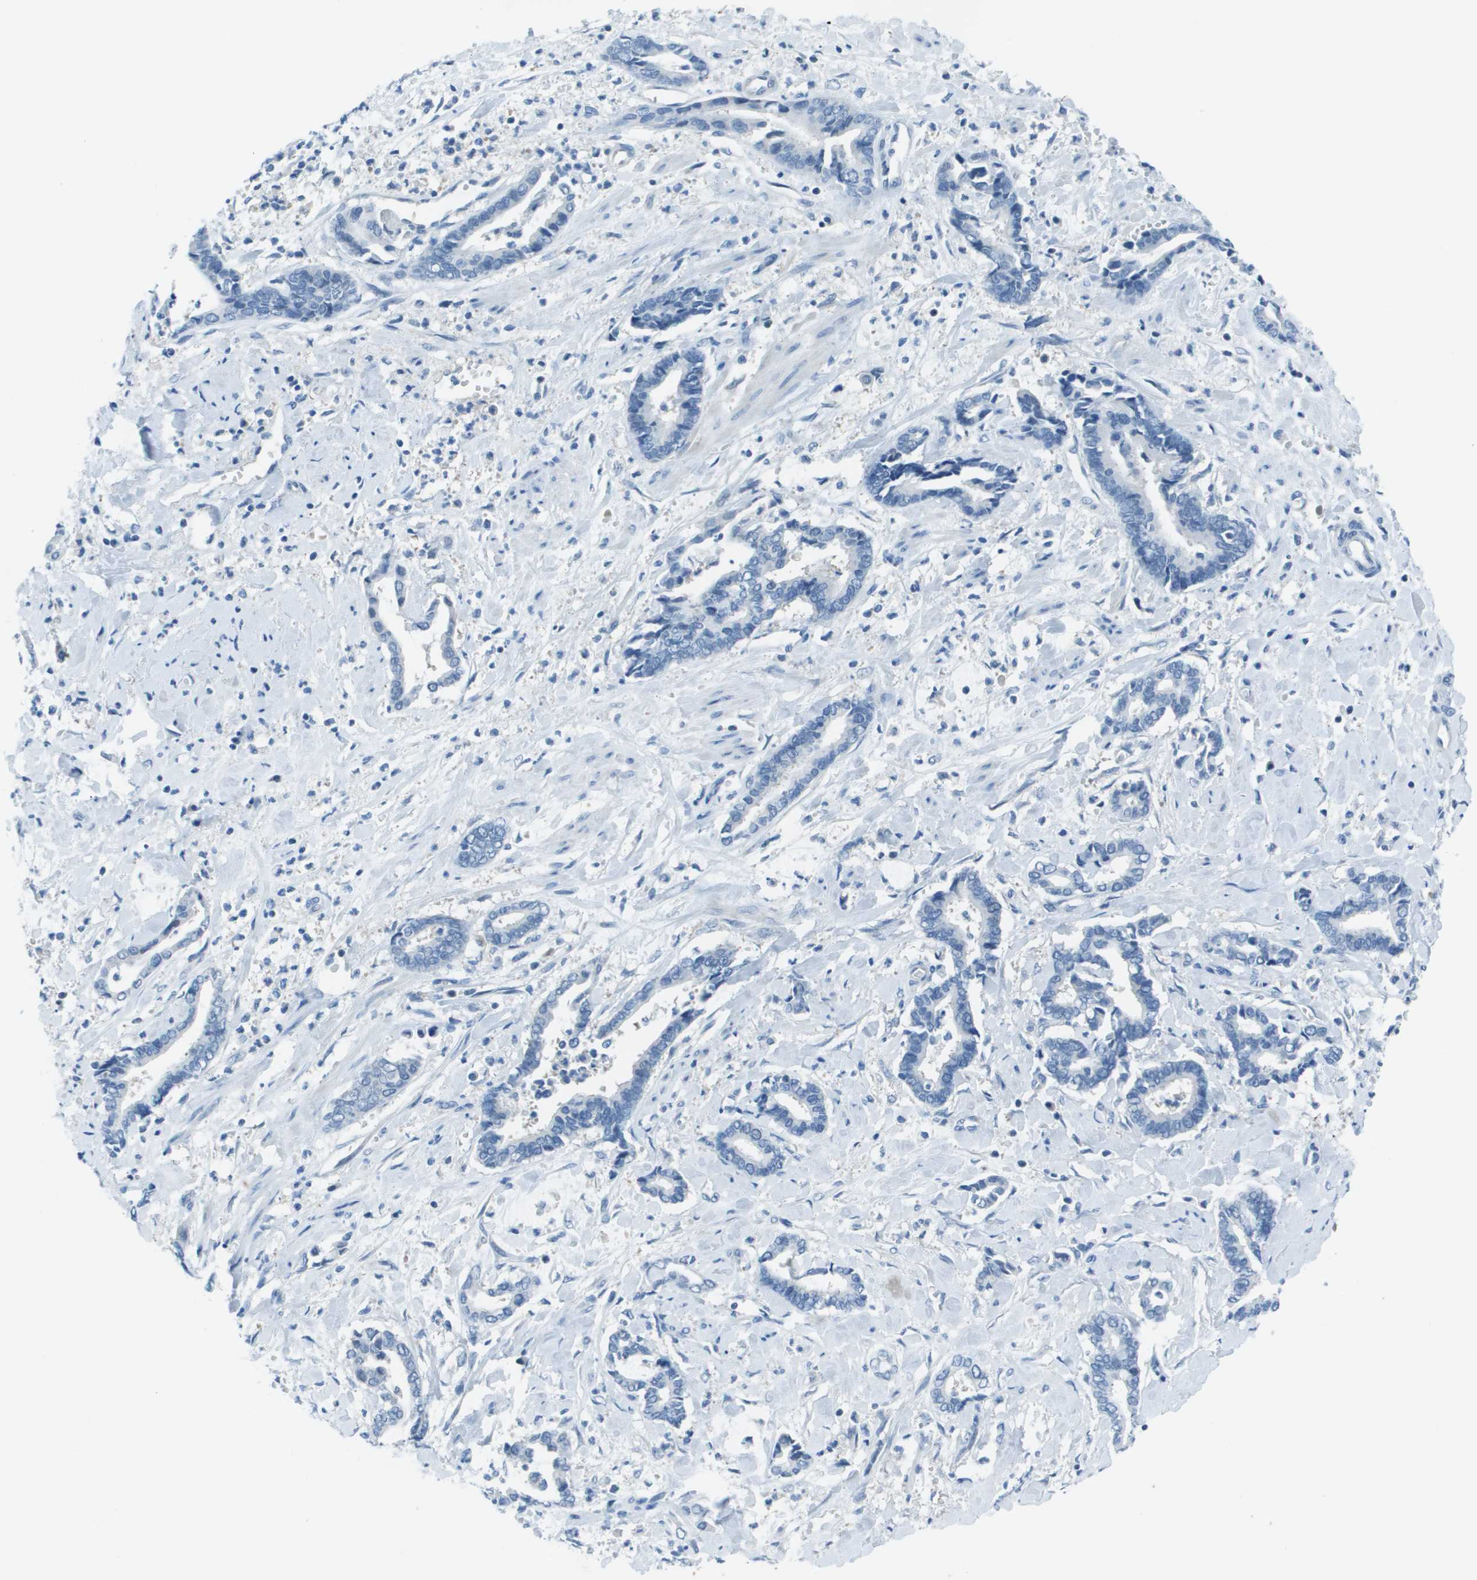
{"staining": {"intensity": "negative", "quantity": "none", "location": "none"}, "tissue": "cervical cancer", "cell_type": "Tumor cells", "image_type": "cancer", "snomed": [{"axis": "morphology", "description": "Adenocarcinoma, NOS"}, {"axis": "topography", "description": "Cervix"}], "caption": "Tumor cells are negative for protein expression in human cervical cancer (adenocarcinoma).", "gene": "STIP1", "patient": {"sex": "female", "age": 44}}